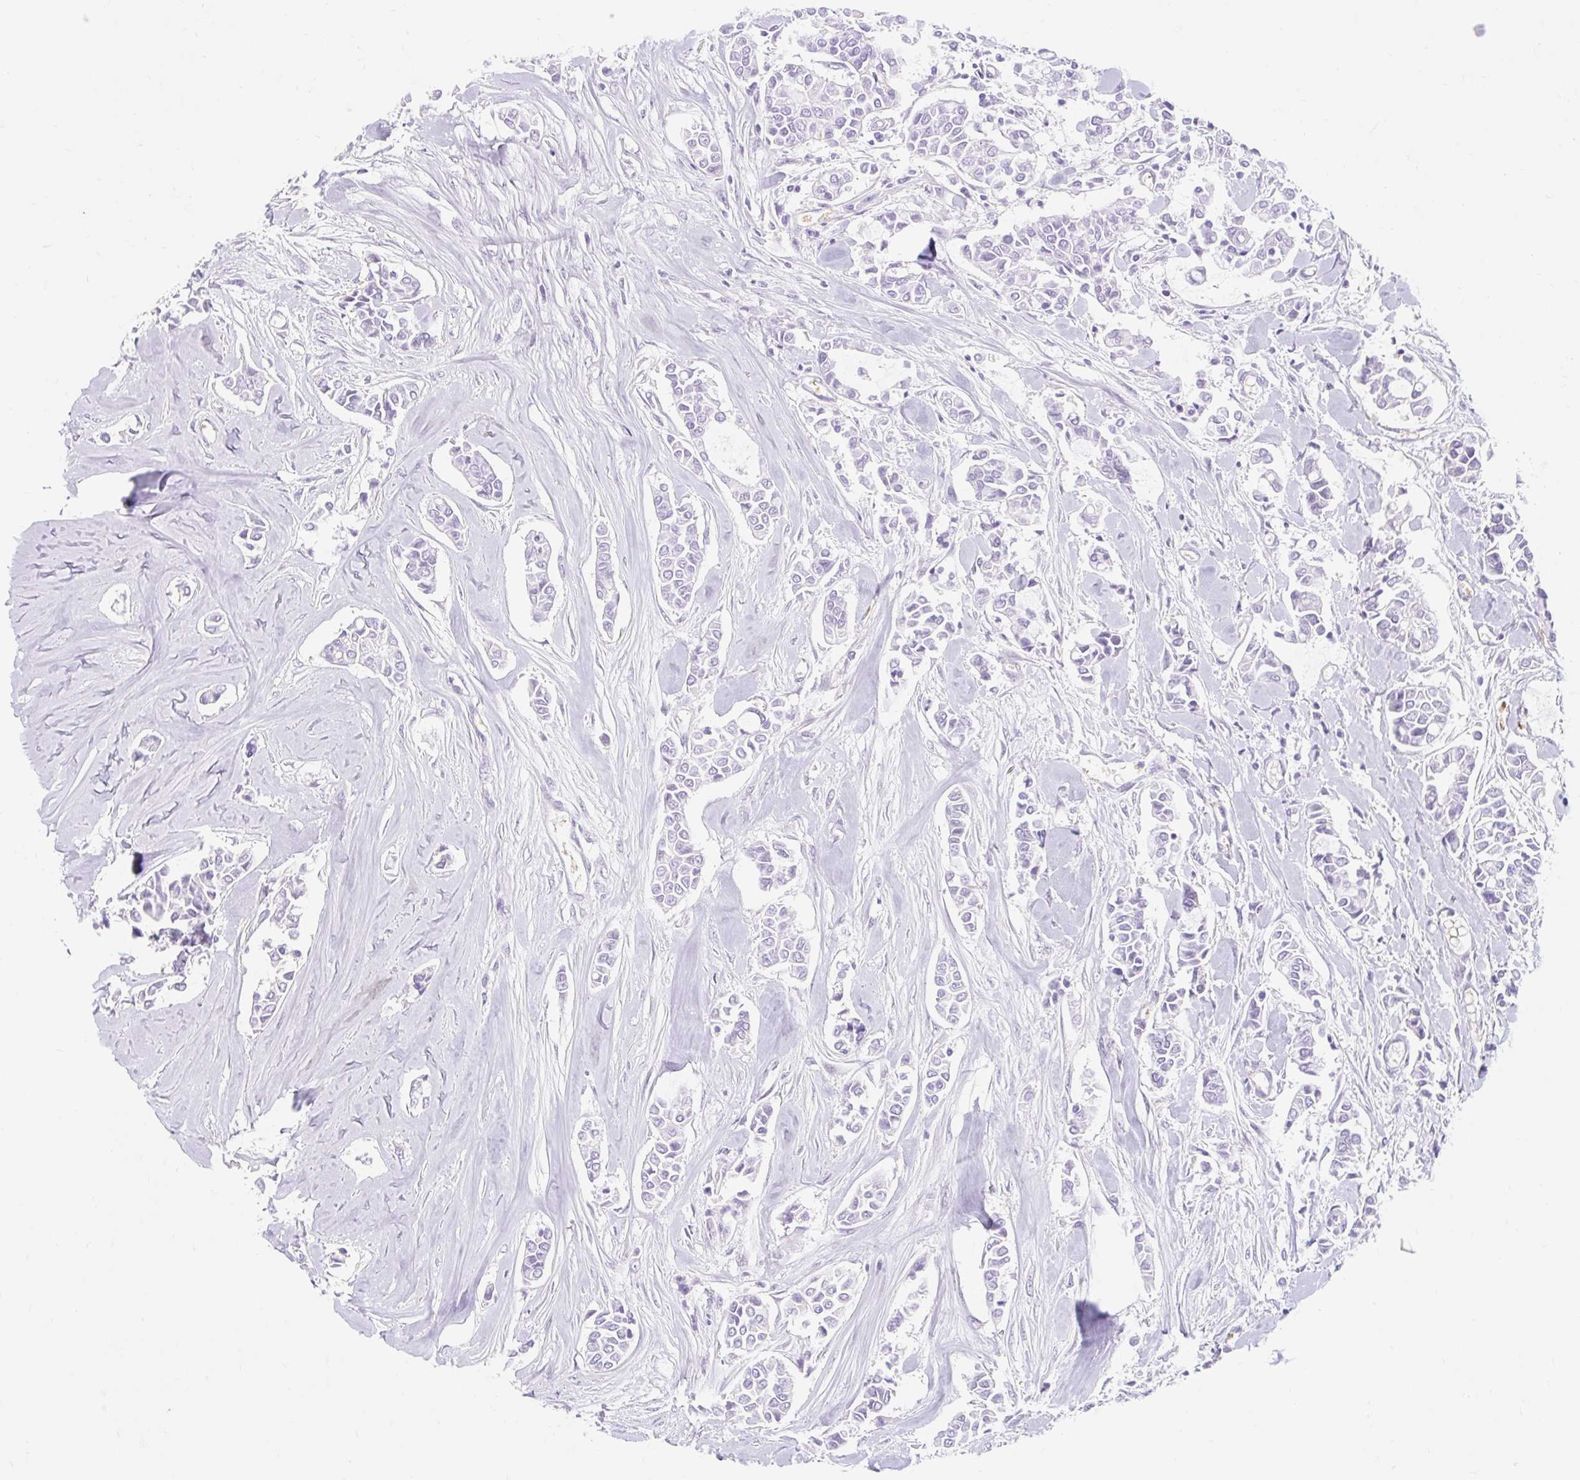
{"staining": {"intensity": "negative", "quantity": "none", "location": "none"}, "tissue": "breast cancer", "cell_type": "Tumor cells", "image_type": "cancer", "snomed": [{"axis": "morphology", "description": "Duct carcinoma"}, {"axis": "topography", "description": "Breast"}], "caption": "Human infiltrating ductal carcinoma (breast) stained for a protein using immunohistochemistry (IHC) displays no expression in tumor cells.", "gene": "SLC28A1", "patient": {"sex": "female", "age": 84}}